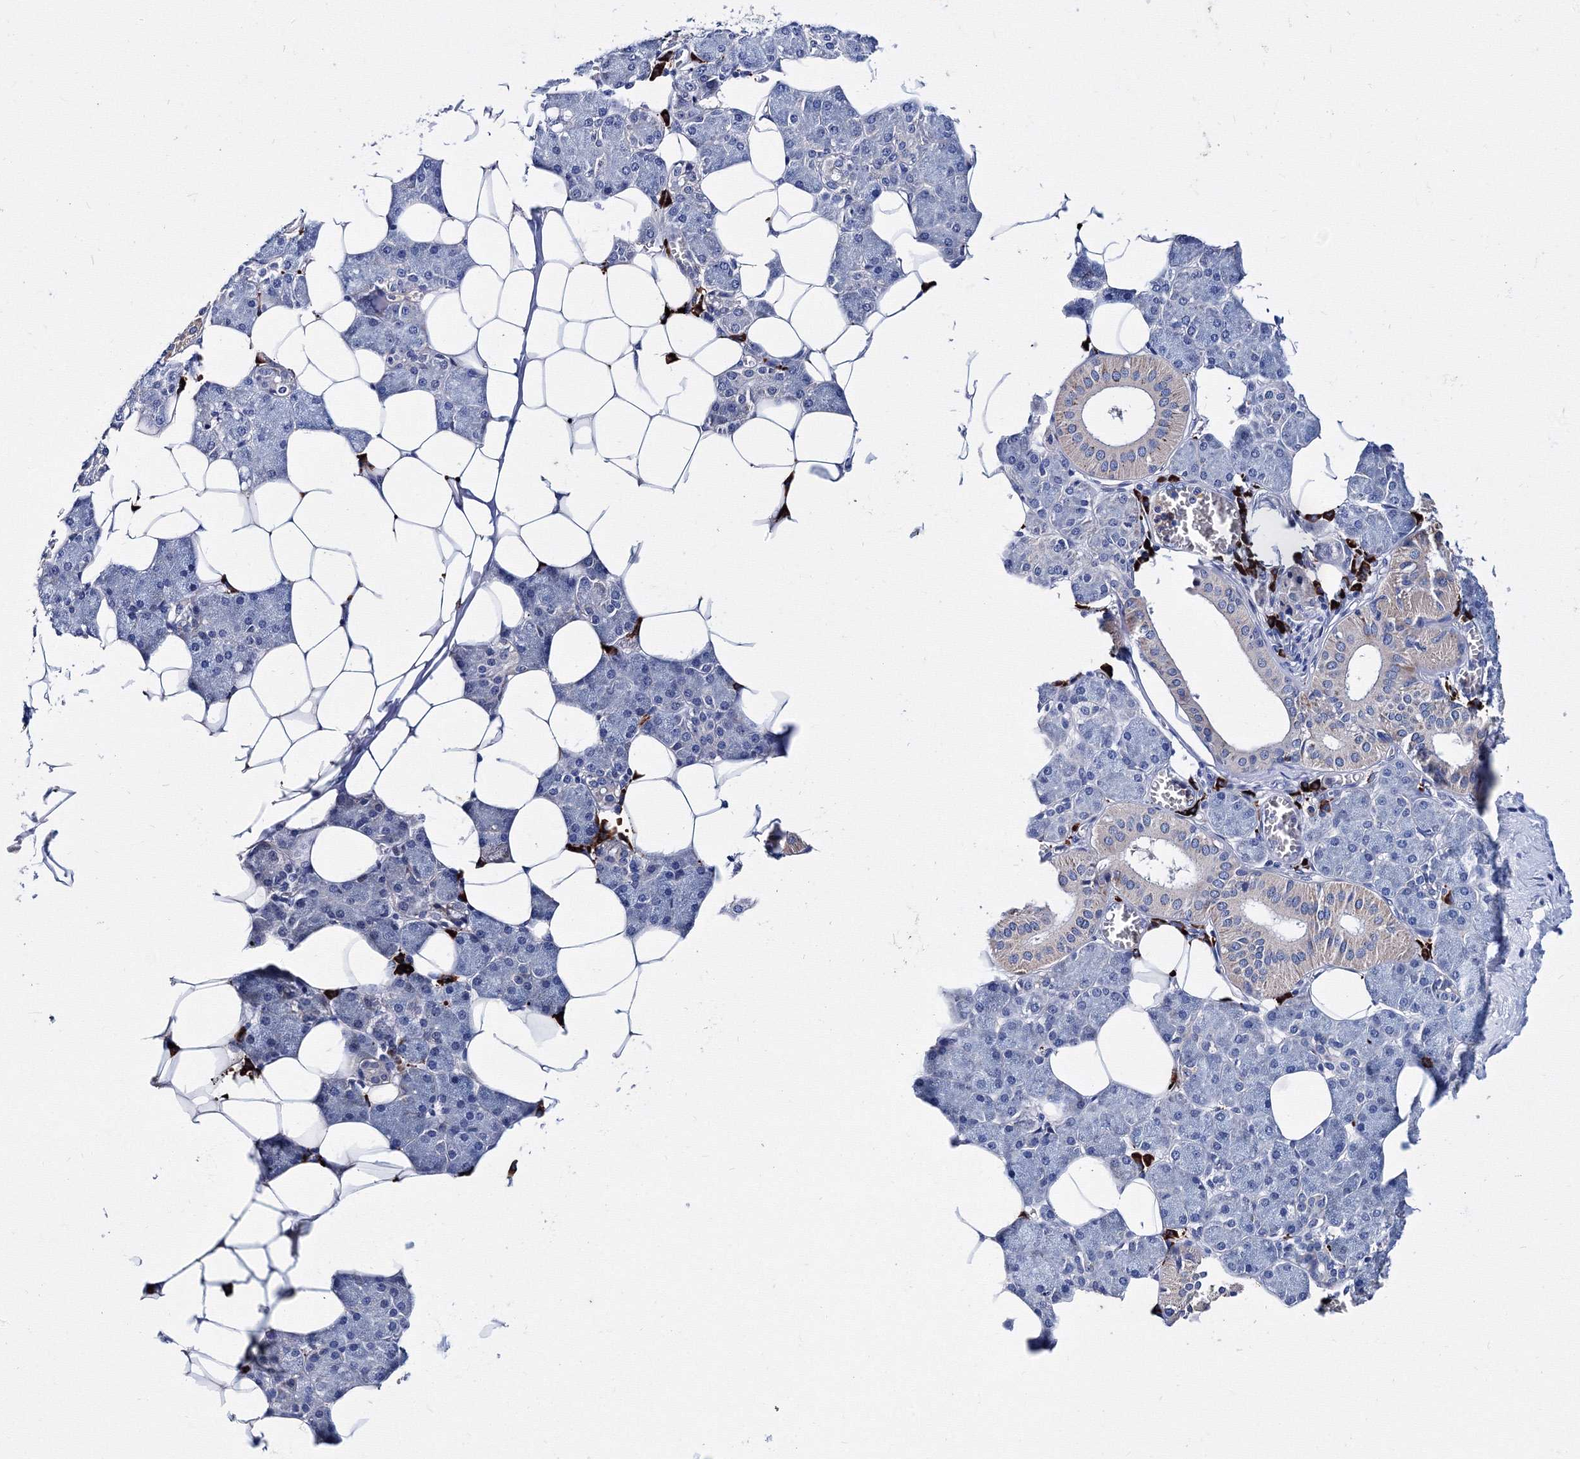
{"staining": {"intensity": "moderate", "quantity": "<25%", "location": "cytoplasmic/membranous"}, "tissue": "salivary gland", "cell_type": "Glandular cells", "image_type": "normal", "snomed": [{"axis": "morphology", "description": "Normal tissue, NOS"}, {"axis": "topography", "description": "Salivary gland"}], "caption": "Unremarkable salivary gland reveals moderate cytoplasmic/membranous expression in approximately <25% of glandular cells, visualized by immunohistochemistry.", "gene": "TRPM2", "patient": {"sex": "female", "age": 33}}